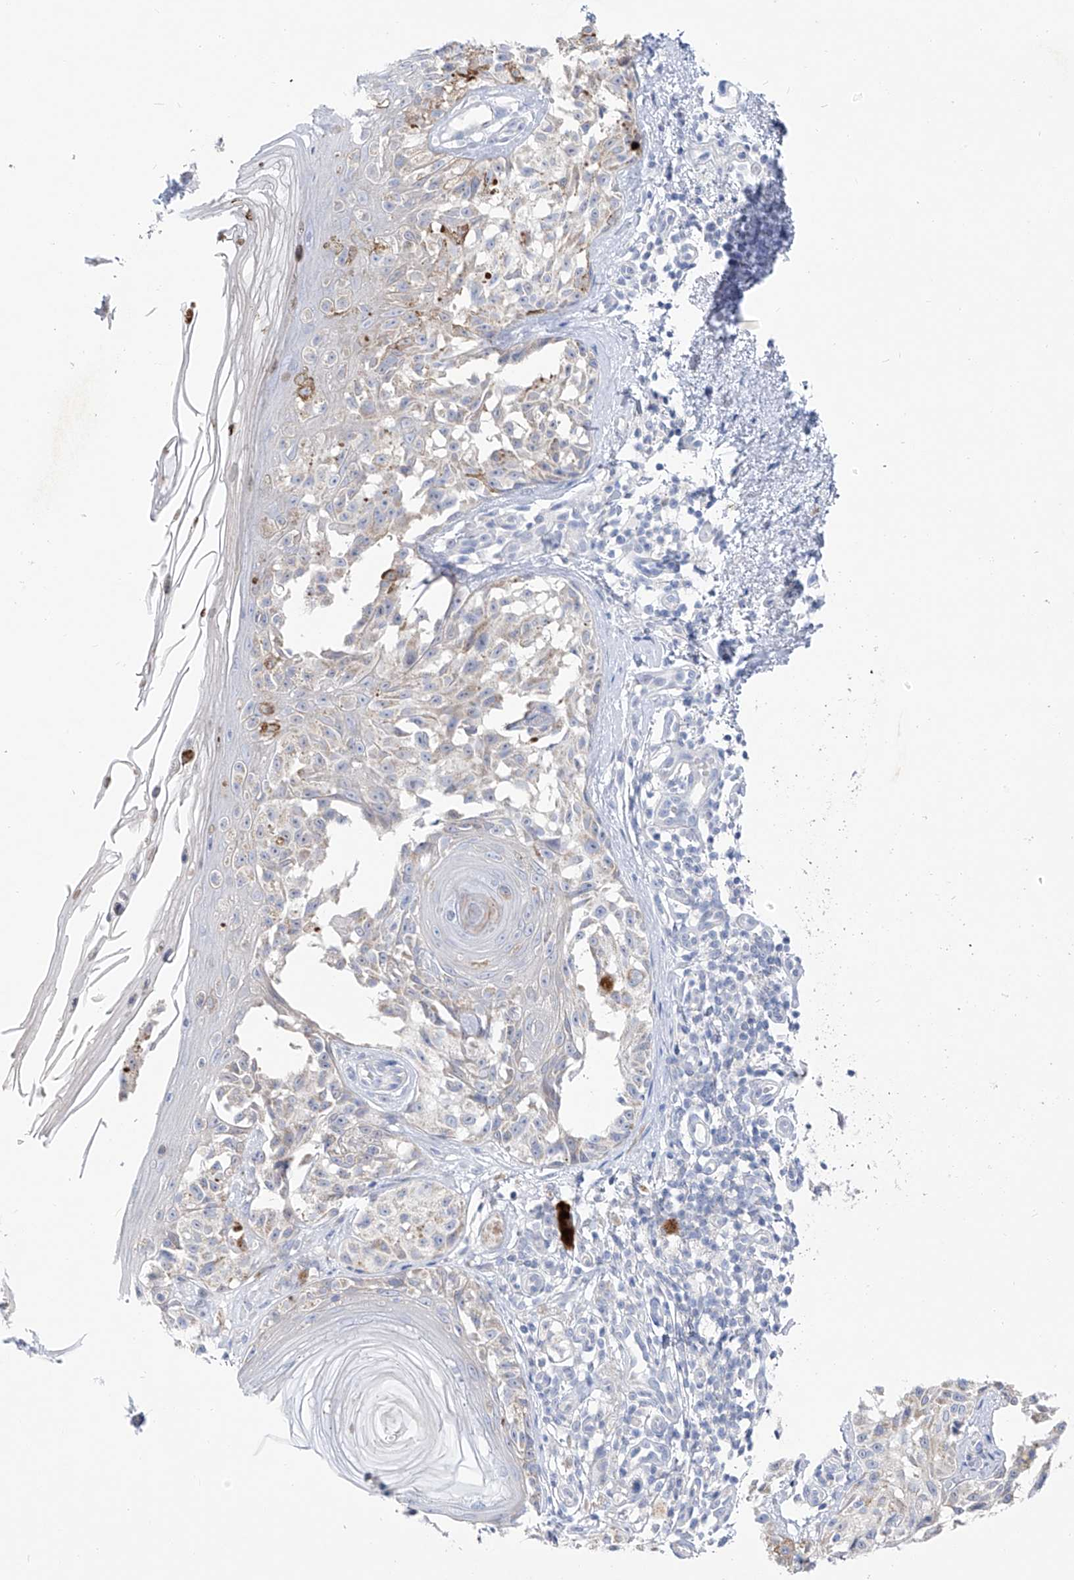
{"staining": {"intensity": "negative", "quantity": "none", "location": "none"}, "tissue": "melanoma", "cell_type": "Tumor cells", "image_type": "cancer", "snomed": [{"axis": "morphology", "description": "Malignant melanoma, NOS"}, {"axis": "topography", "description": "Skin"}], "caption": "This image is of melanoma stained with immunohistochemistry to label a protein in brown with the nuclei are counter-stained blue. There is no staining in tumor cells.", "gene": "UFL1", "patient": {"sex": "female", "age": 50}}